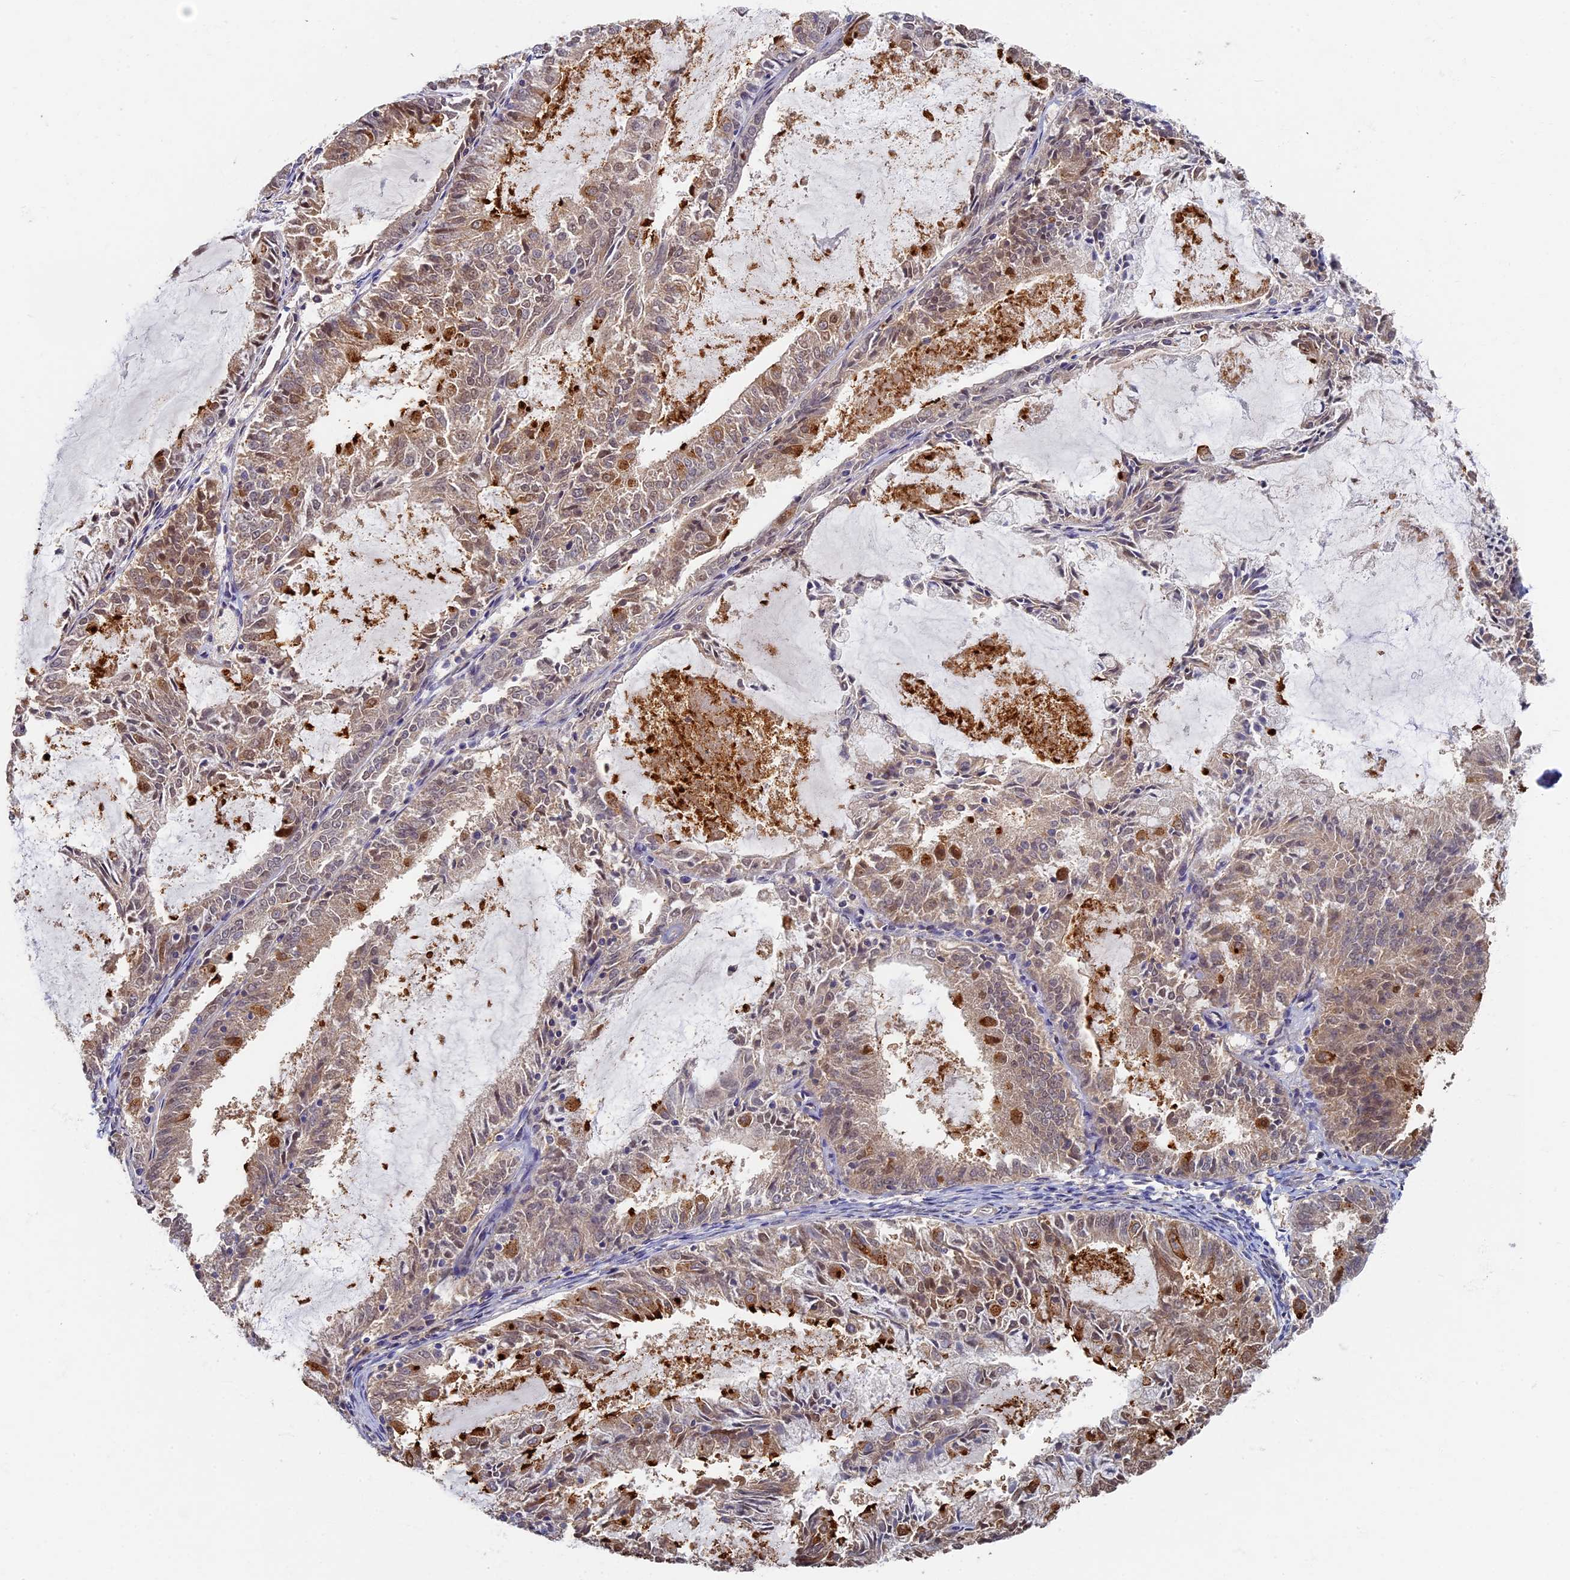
{"staining": {"intensity": "negative", "quantity": "none", "location": "none"}, "tissue": "endometrial cancer", "cell_type": "Tumor cells", "image_type": "cancer", "snomed": [{"axis": "morphology", "description": "Adenocarcinoma, NOS"}, {"axis": "topography", "description": "Endometrium"}], "caption": "IHC photomicrograph of neoplastic tissue: endometrial cancer stained with DAB (3,3'-diaminobenzidine) reveals no significant protein expression in tumor cells.", "gene": "RSPH3", "patient": {"sex": "female", "age": 57}}